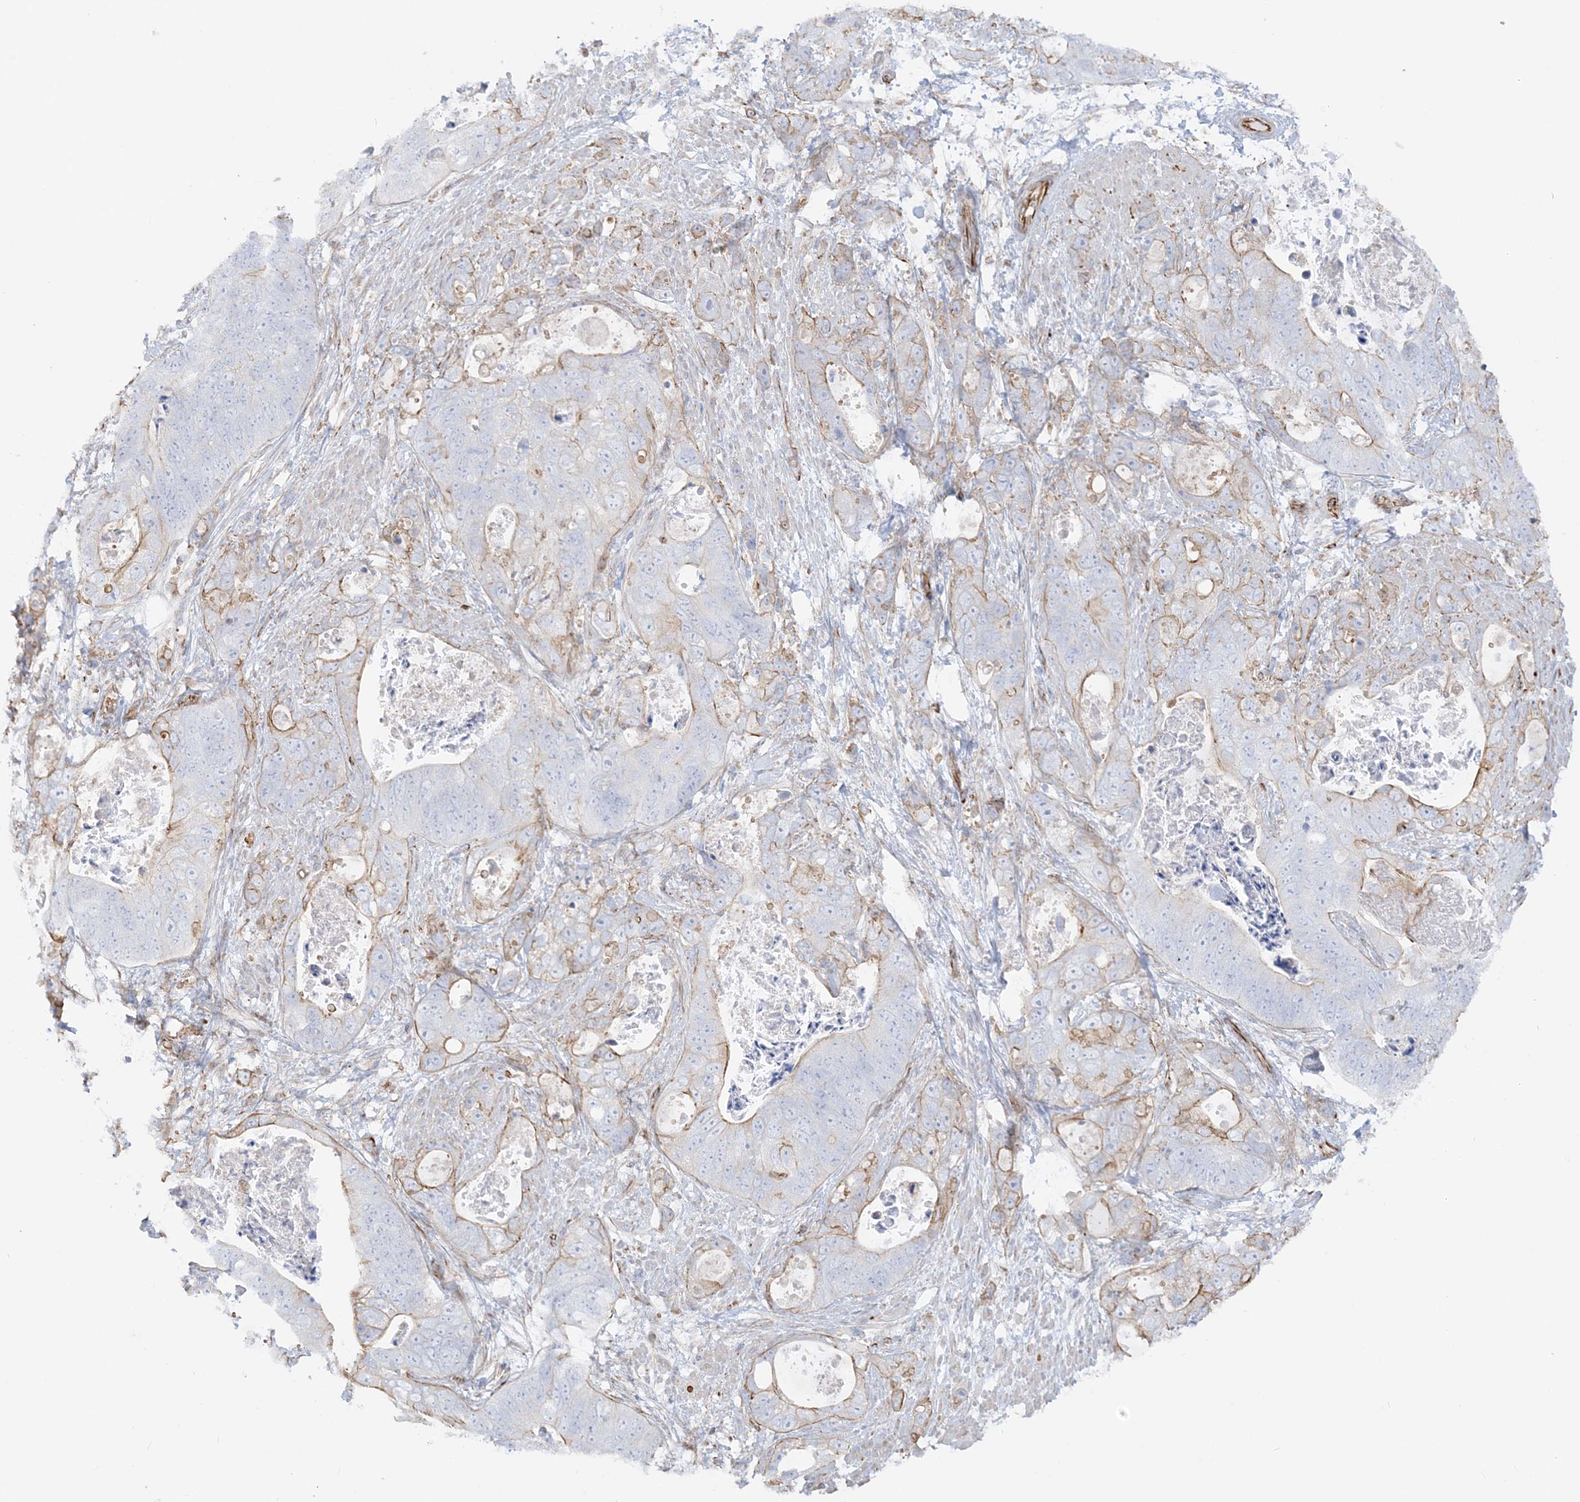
{"staining": {"intensity": "moderate", "quantity": "<25%", "location": "cytoplasmic/membranous"}, "tissue": "stomach cancer", "cell_type": "Tumor cells", "image_type": "cancer", "snomed": [{"axis": "morphology", "description": "Adenocarcinoma, NOS"}, {"axis": "topography", "description": "Stomach"}], "caption": "About <25% of tumor cells in stomach cancer display moderate cytoplasmic/membranous protein positivity as visualized by brown immunohistochemical staining.", "gene": "SCLT1", "patient": {"sex": "female", "age": 89}}